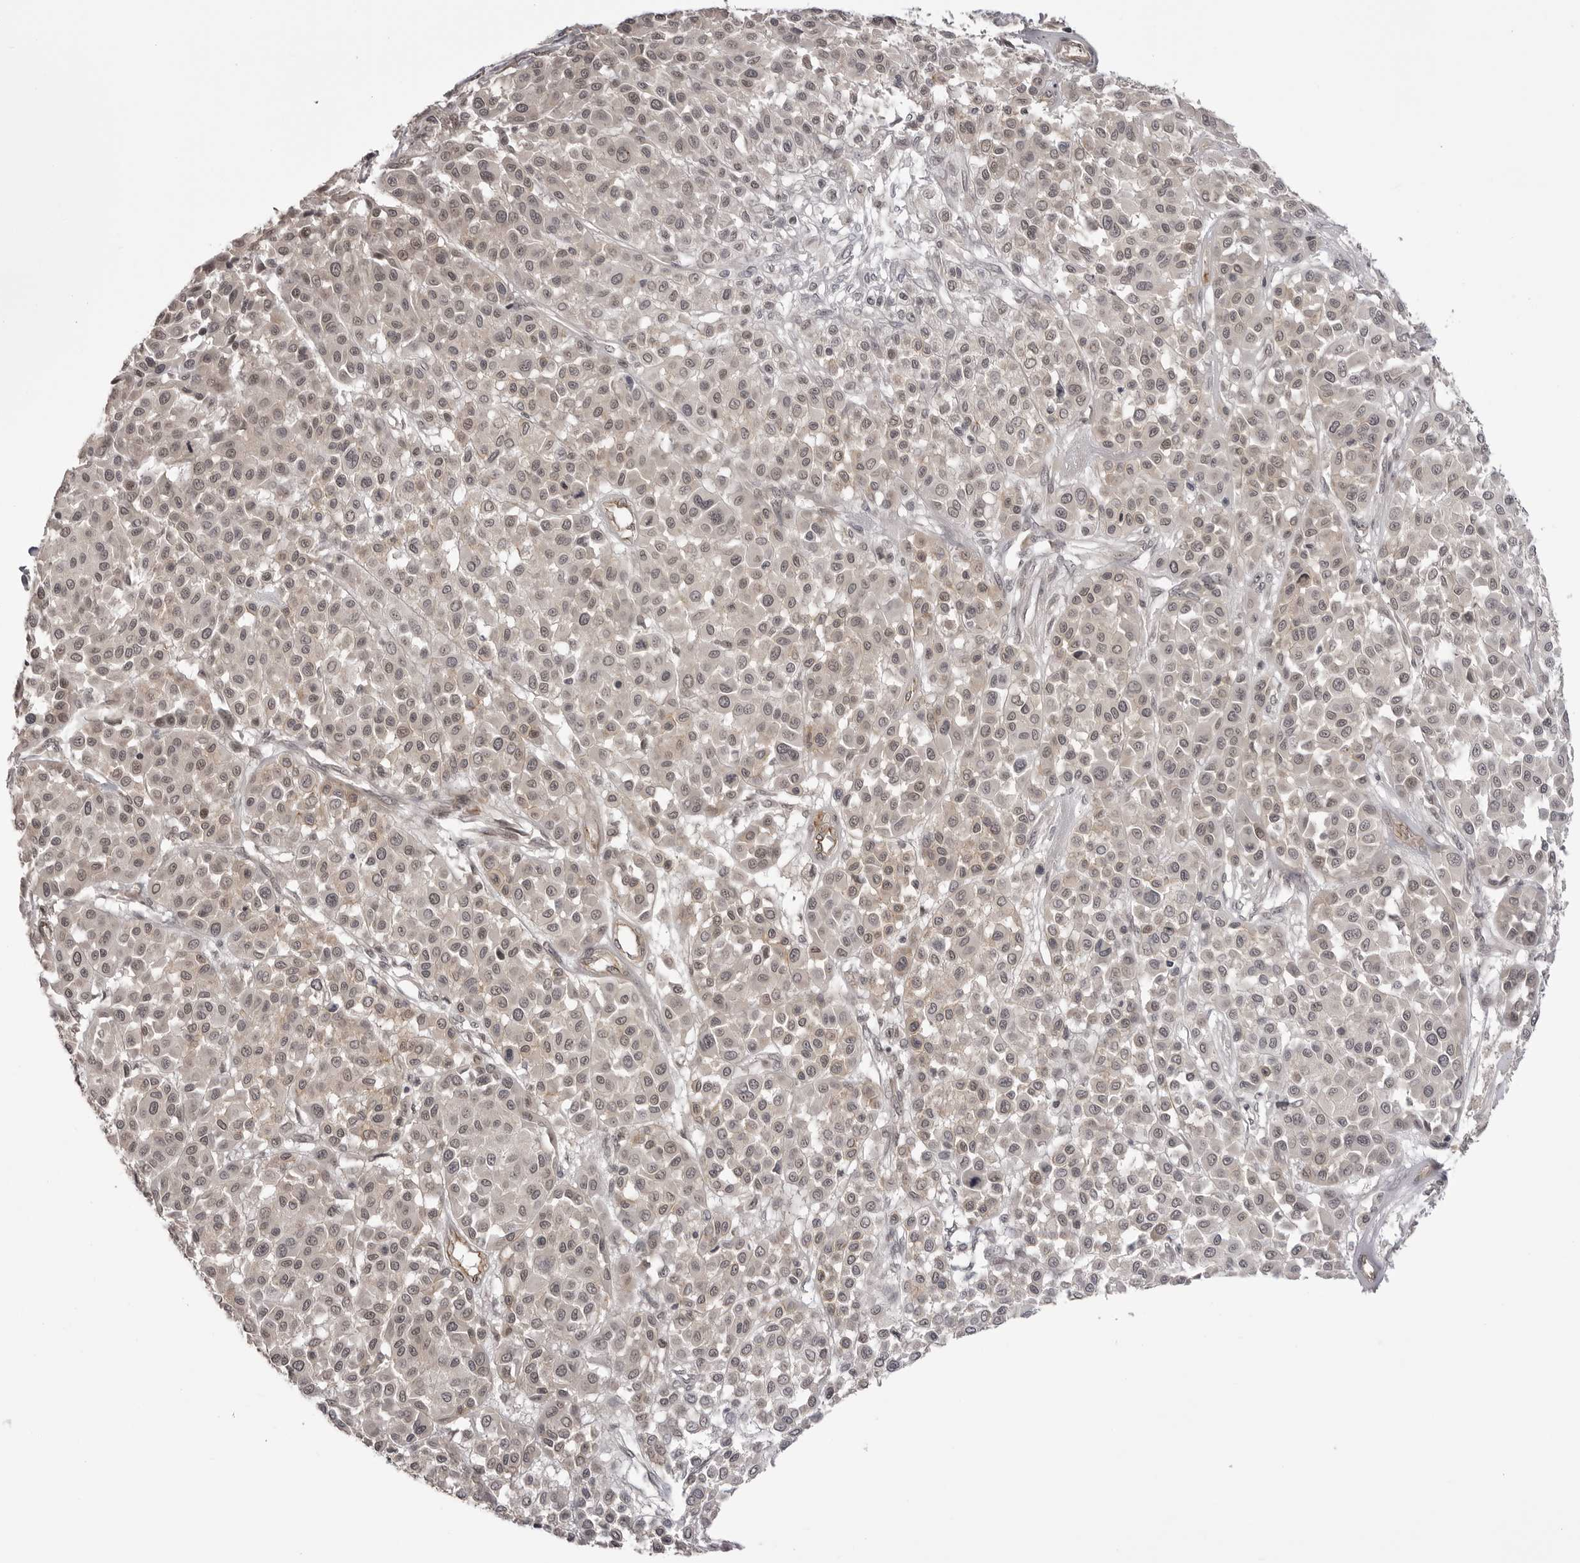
{"staining": {"intensity": "weak", "quantity": "<25%", "location": "cytoplasmic/membranous,nuclear"}, "tissue": "melanoma", "cell_type": "Tumor cells", "image_type": "cancer", "snomed": [{"axis": "morphology", "description": "Malignant melanoma, Metastatic site"}, {"axis": "topography", "description": "Soft tissue"}], "caption": "Immunohistochemistry (IHC) of malignant melanoma (metastatic site) shows no positivity in tumor cells.", "gene": "SORBS1", "patient": {"sex": "male", "age": 41}}